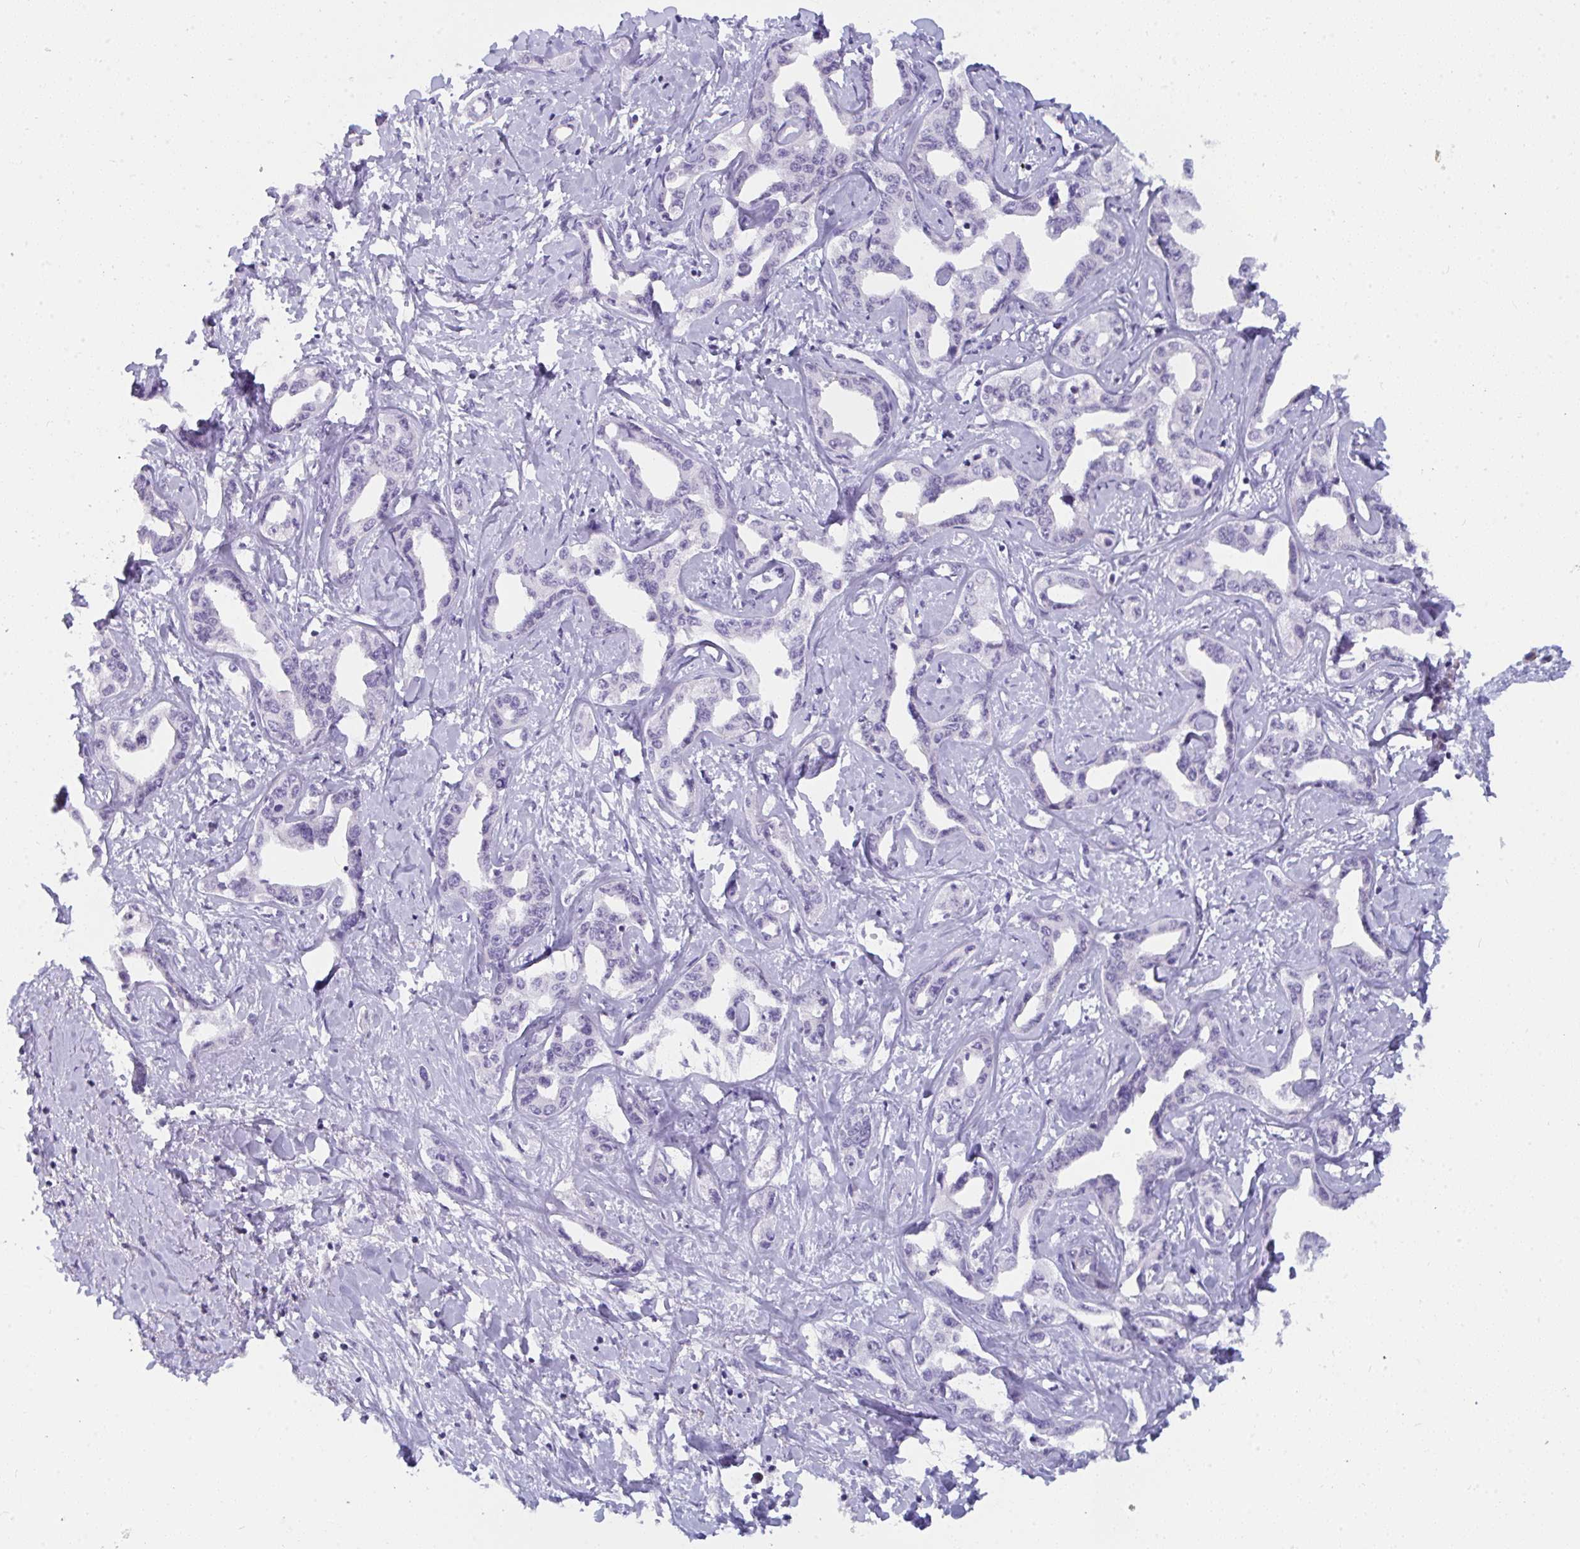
{"staining": {"intensity": "negative", "quantity": "none", "location": "none"}, "tissue": "liver cancer", "cell_type": "Tumor cells", "image_type": "cancer", "snomed": [{"axis": "morphology", "description": "Cholangiocarcinoma"}, {"axis": "topography", "description": "Liver"}], "caption": "Cholangiocarcinoma (liver) stained for a protein using IHC exhibits no expression tumor cells.", "gene": "CDK13", "patient": {"sex": "male", "age": 59}}